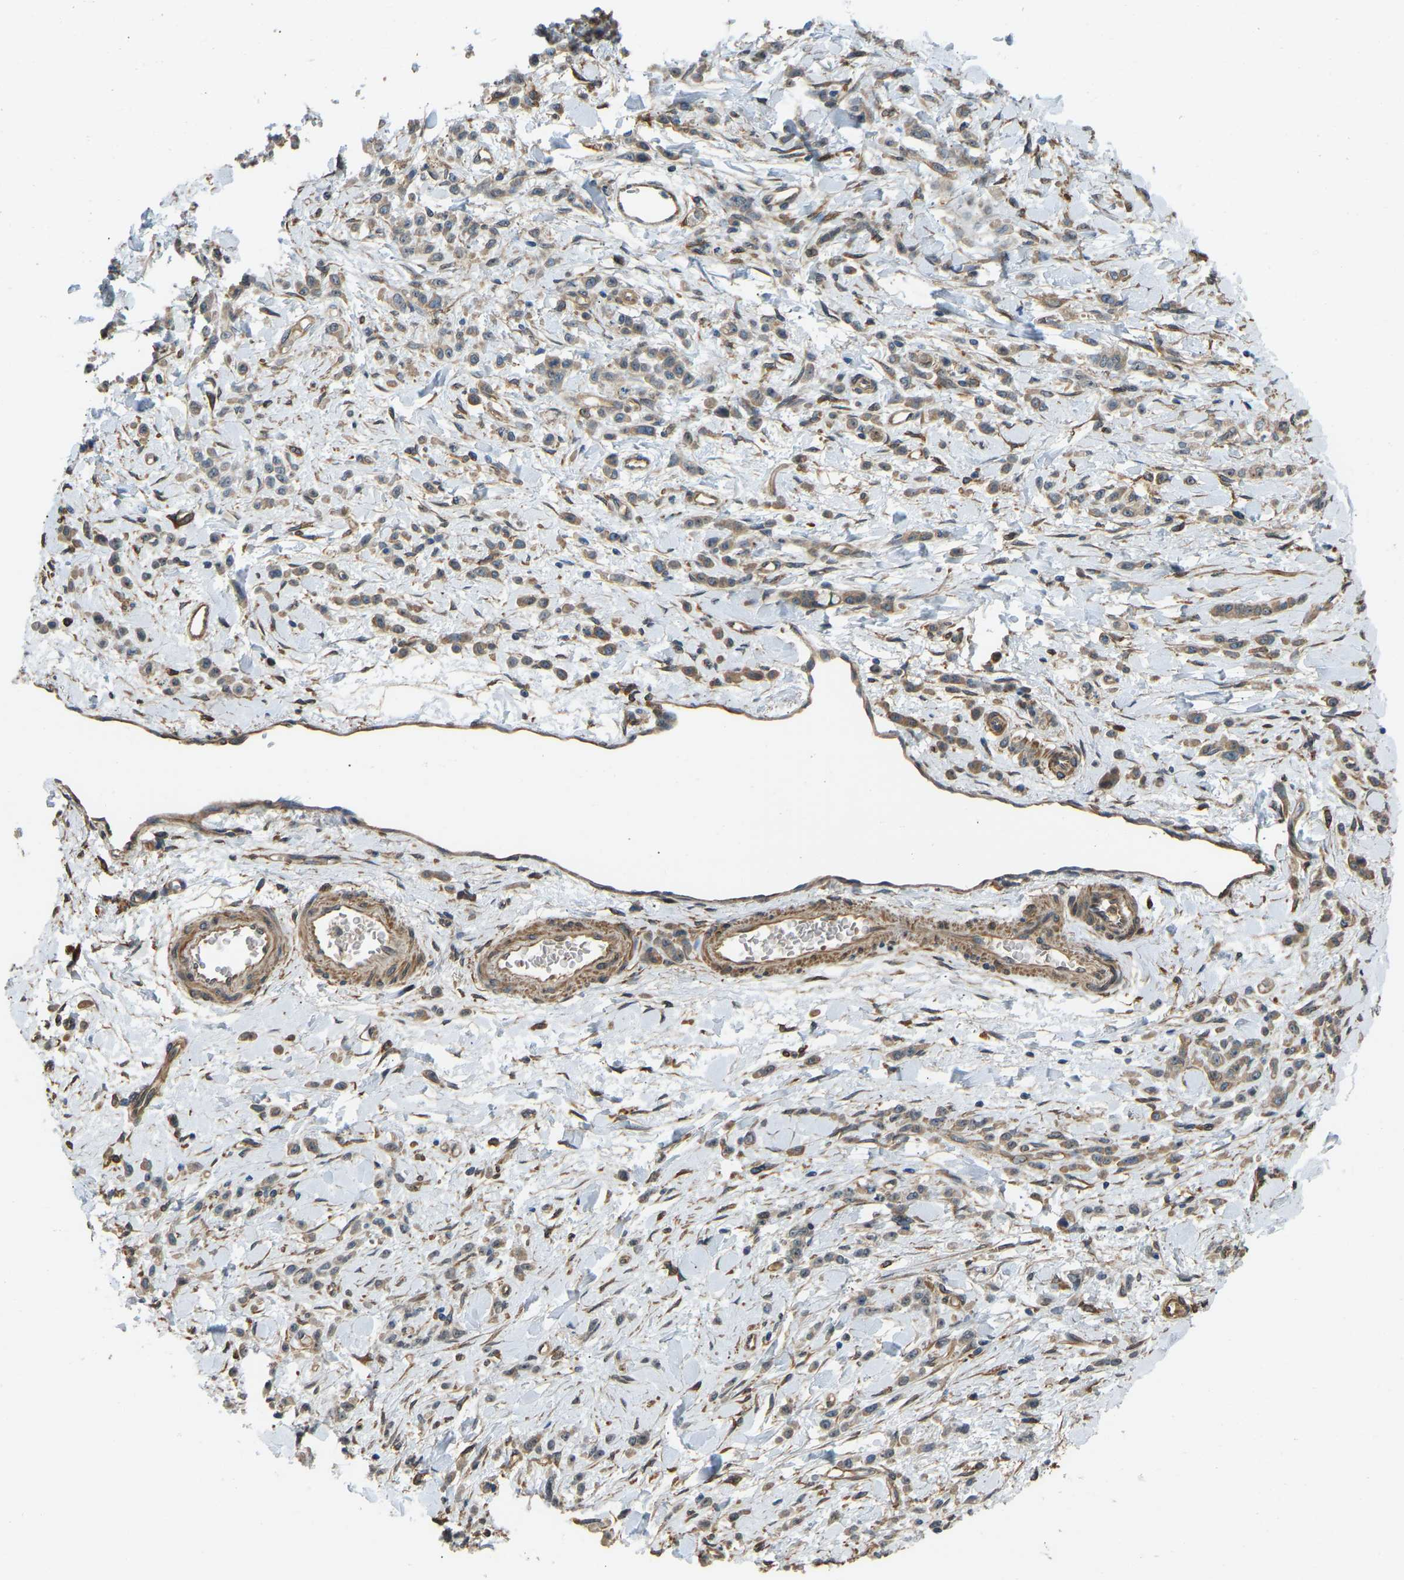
{"staining": {"intensity": "moderate", "quantity": ">75%", "location": "cytoplasmic/membranous"}, "tissue": "stomach cancer", "cell_type": "Tumor cells", "image_type": "cancer", "snomed": [{"axis": "morphology", "description": "Normal tissue, NOS"}, {"axis": "morphology", "description": "Adenocarcinoma, NOS"}, {"axis": "topography", "description": "Stomach"}], "caption": "Immunohistochemical staining of adenocarcinoma (stomach) shows moderate cytoplasmic/membranous protein expression in about >75% of tumor cells.", "gene": "OS9", "patient": {"sex": "male", "age": 82}}